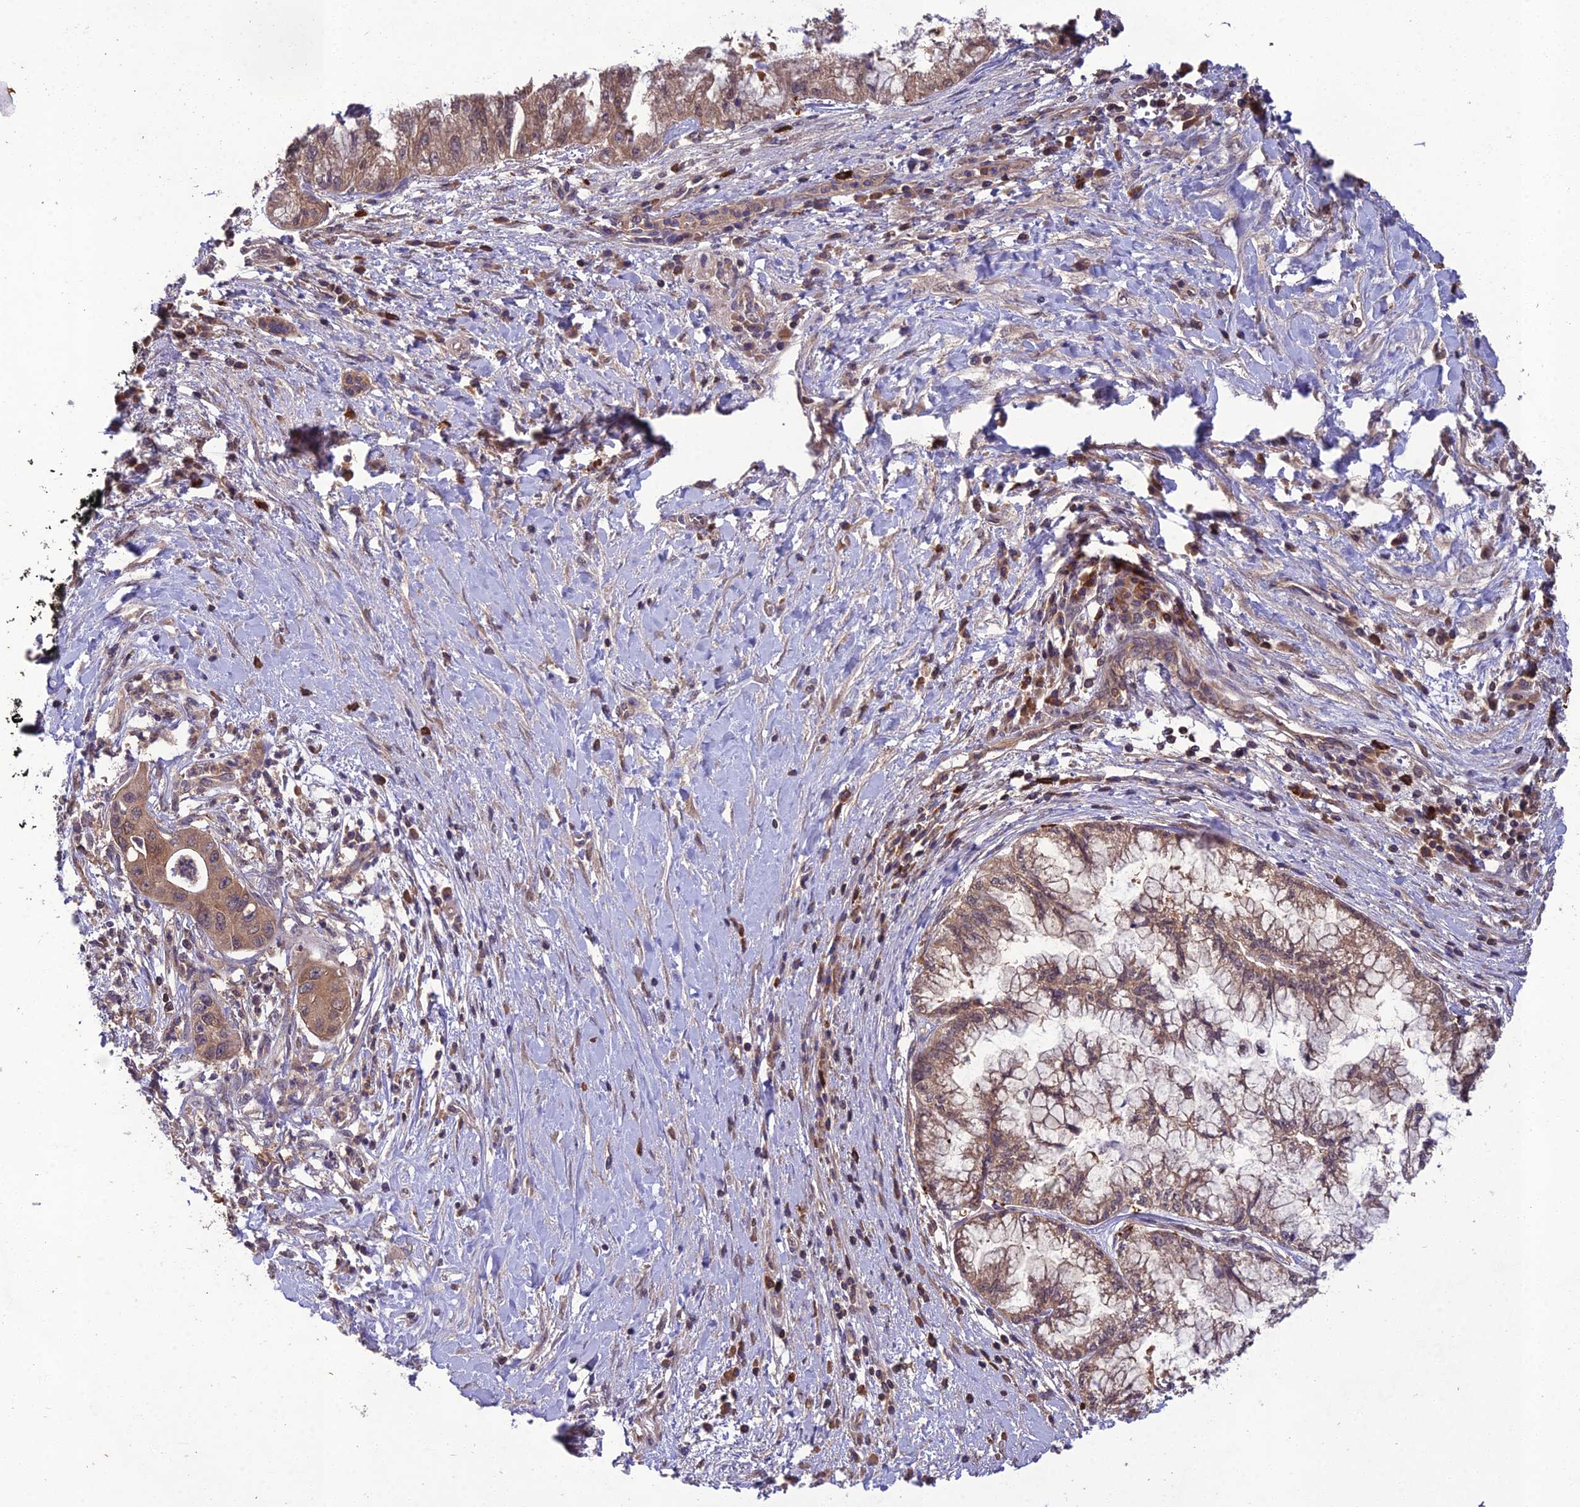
{"staining": {"intensity": "moderate", "quantity": ">75%", "location": "cytoplasmic/membranous"}, "tissue": "pancreatic cancer", "cell_type": "Tumor cells", "image_type": "cancer", "snomed": [{"axis": "morphology", "description": "Adenocarcinoma, NOS"}, {"axis": "topography", "description": "Pancreas"}], "caption": "Approximately >75% of tumor cells in pancreatic cancer (adenocarcinoma) demonstrate moderate cytoplasmic/membranous protein positivity as visualized by brown immunohistochemical staining.", "gene": "TMEM258", "patient": {"sex": "male", "age": 73}}